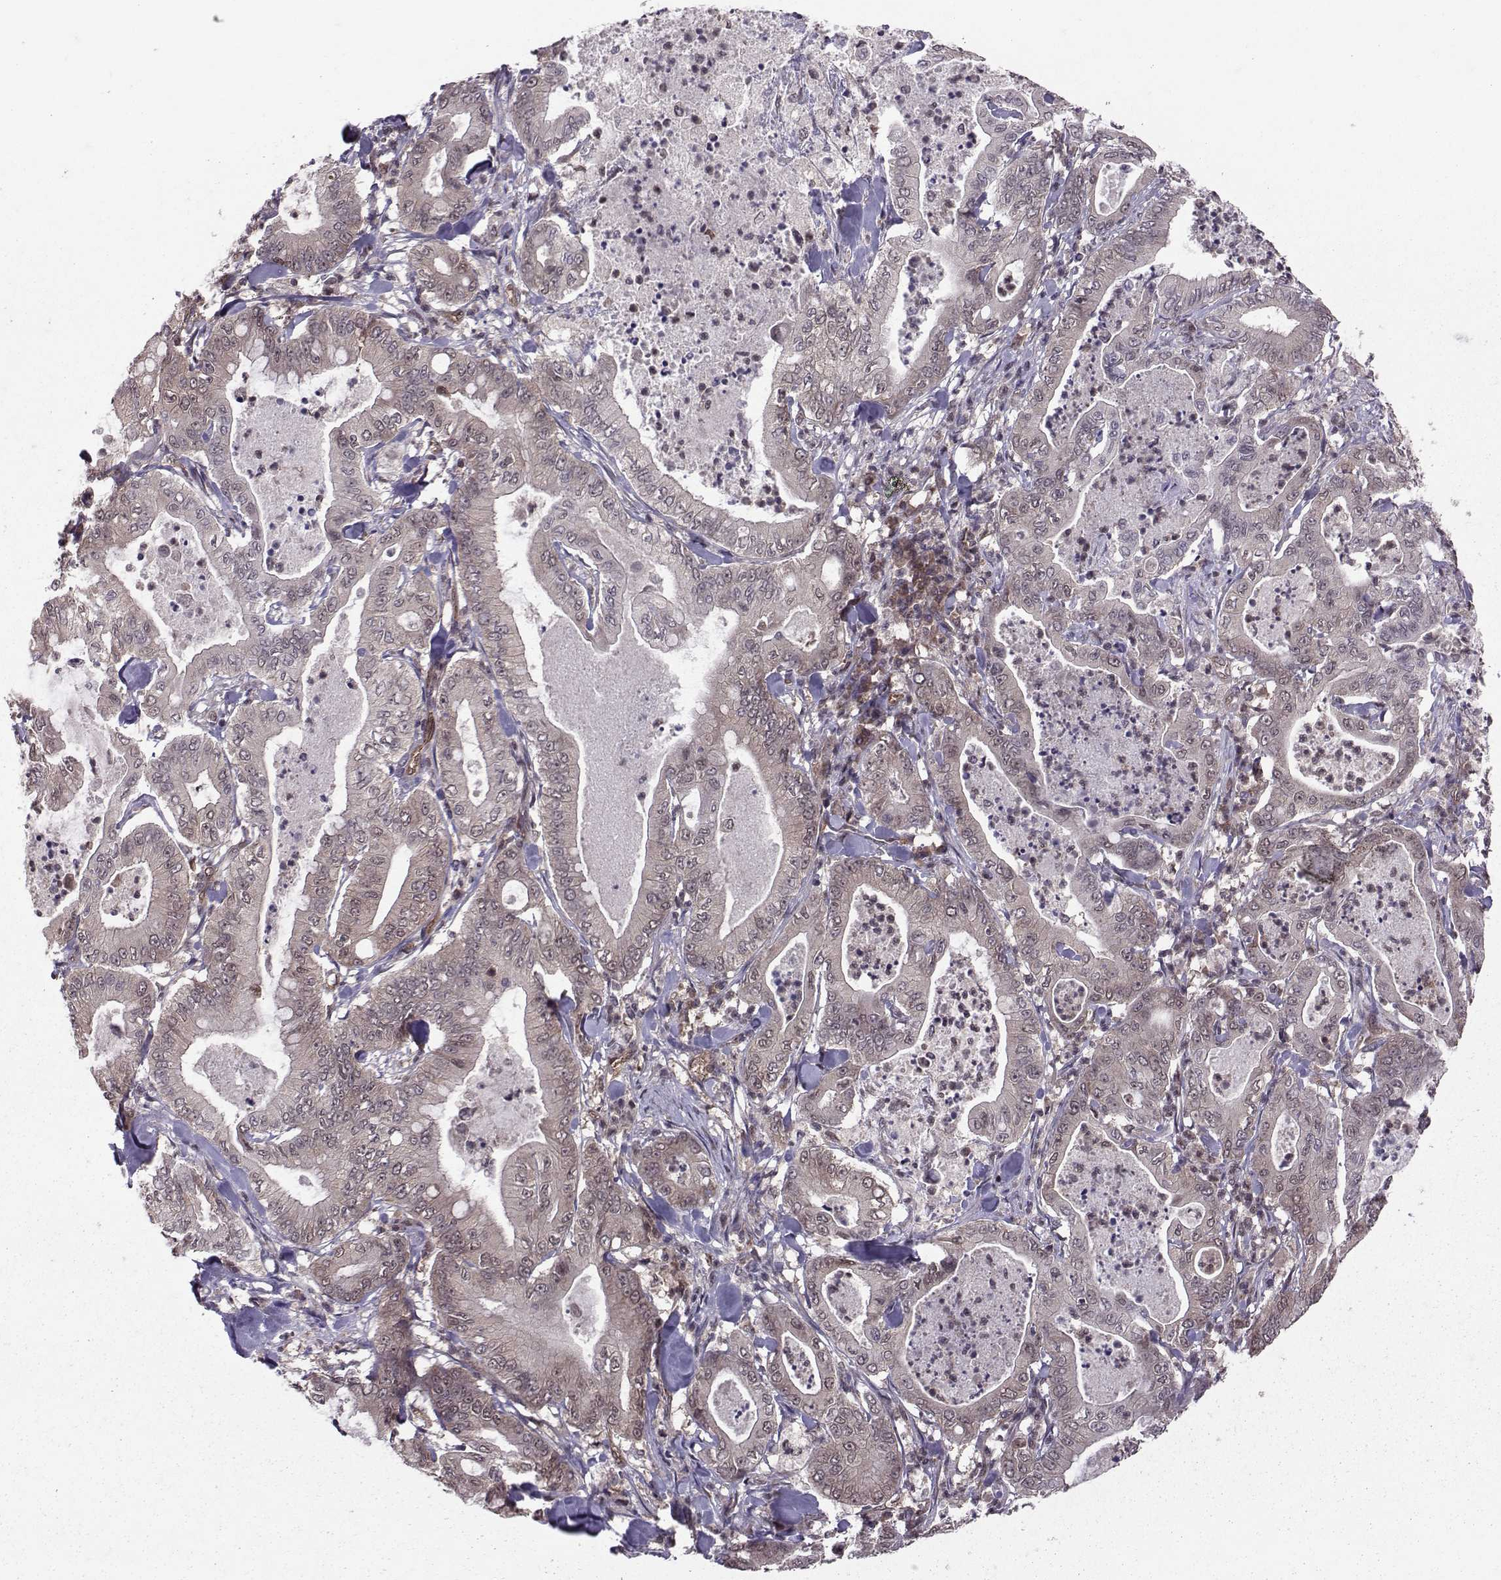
{"staining": {"intensity": "negative", "quantity": "none", "location": "none"}, "tissue": "pancreatic cancer", "cell_type": "Tumor cells", "image_type": "cancer", "snomed": [{"axis": "morphology", "description": "Adenocarcinoma, NOS"}, {"axis": "topography", "description": "Pancreas"}], "caption": "This image is of pancreatic cancer (adenocarcinoma) stained with IHC to label a protein in brown with the nuclei are counter-stained blue. There is no positivity in tumor cells.", "gene": "PPP2R2A", "patient": {"sex": "male", "age": 71}}